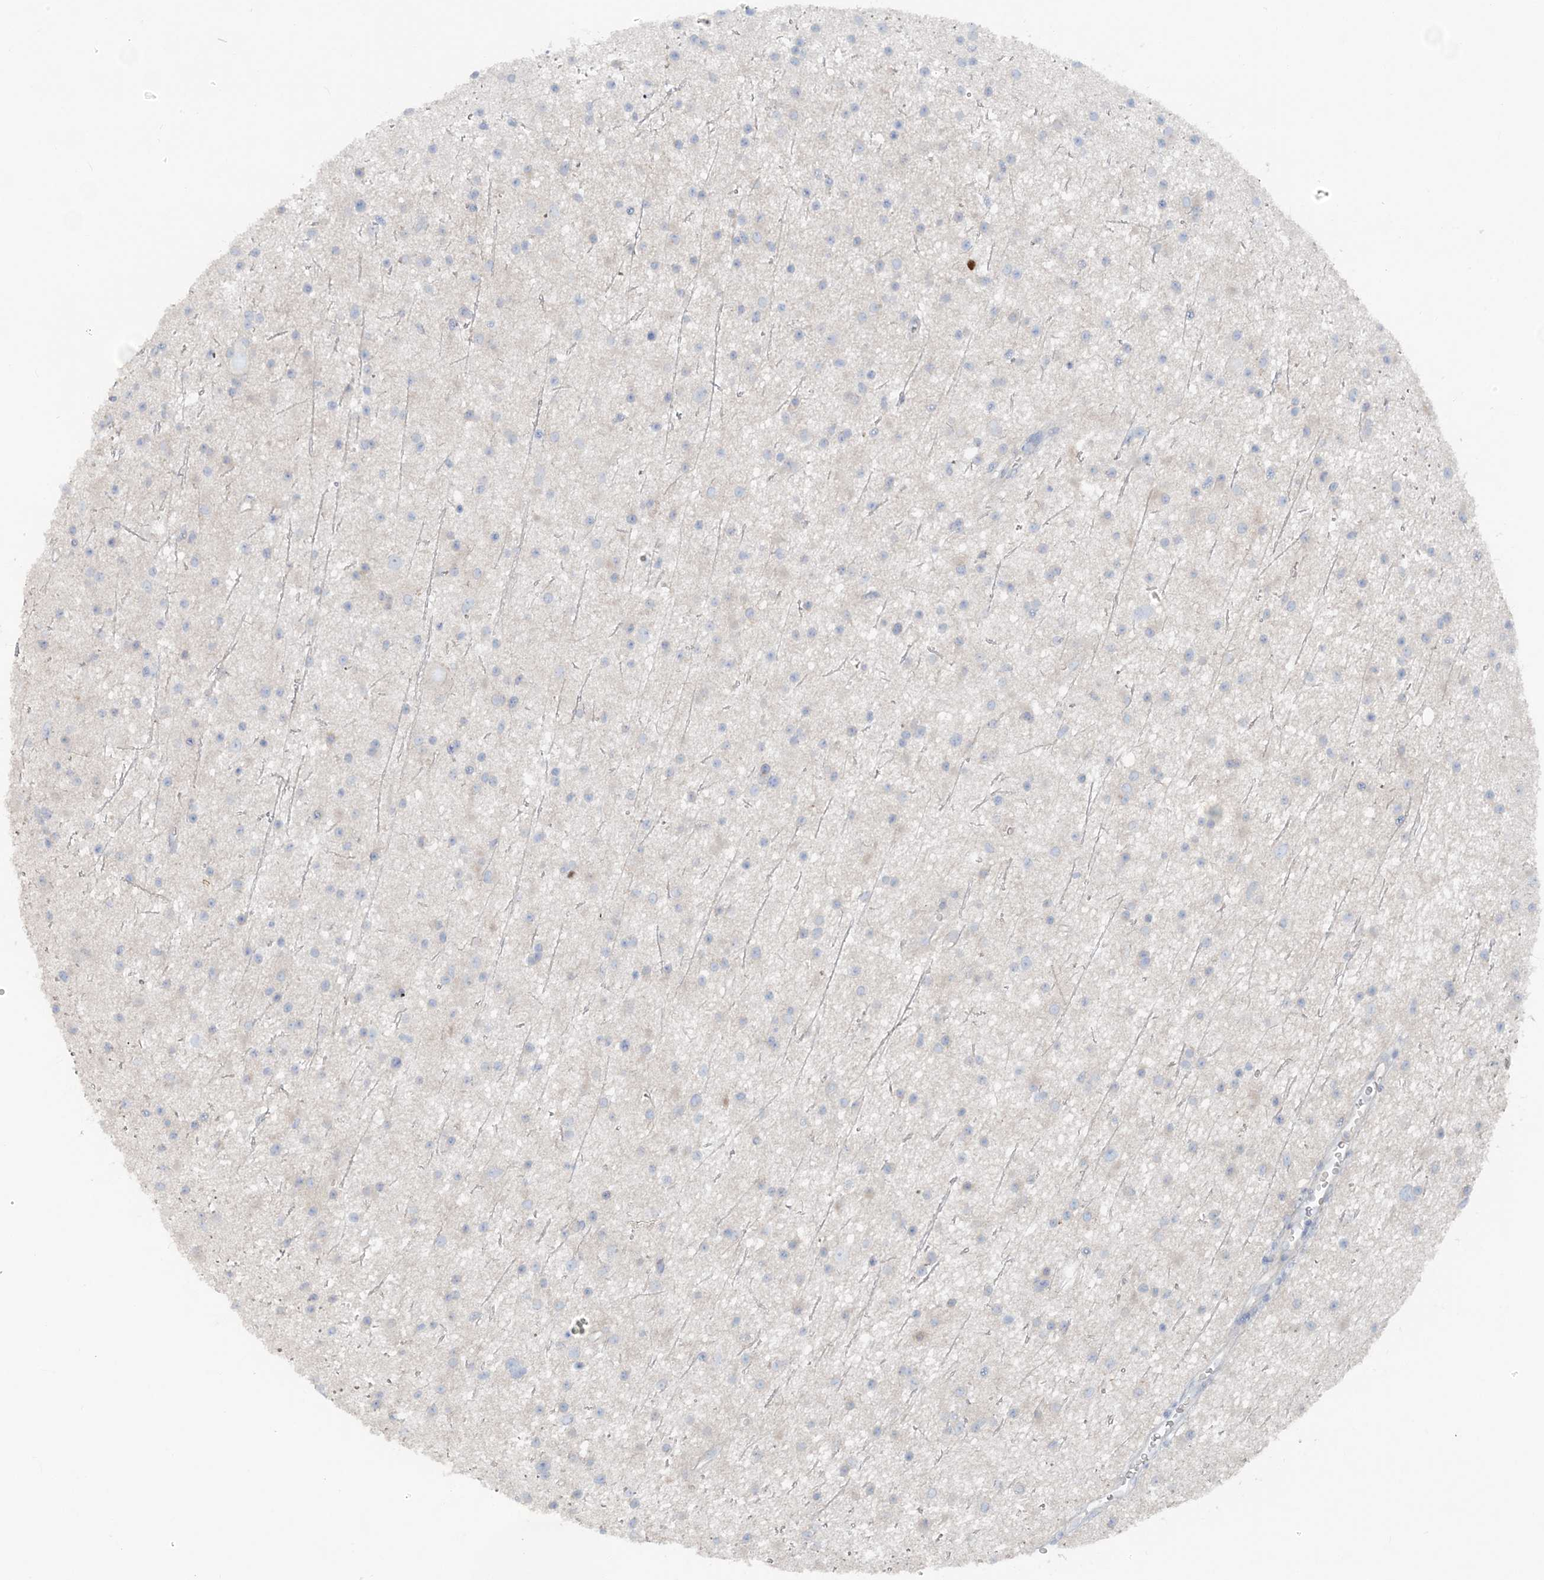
{"staining": {"intensity": "negative", "quantity": "none", "location": "none"}, "tissue": "glioma", "cell_type": "Tumor cells", "image_type": "cancer", "snomed": [{"axis": "morphology", "description": "Glioma, malignant, Low grade"}, {"axis": "topography", "description": "Cerebral cortex"}], "caption": "Immunohistochemical staining of glioma demonstrates no significant positivity in tumor cells. (Immunohistochemistry (ihc), brightfield microscopy, high magnification).", "gene": "ATP11A", "patient": {"sex": "female", "age": 39}}